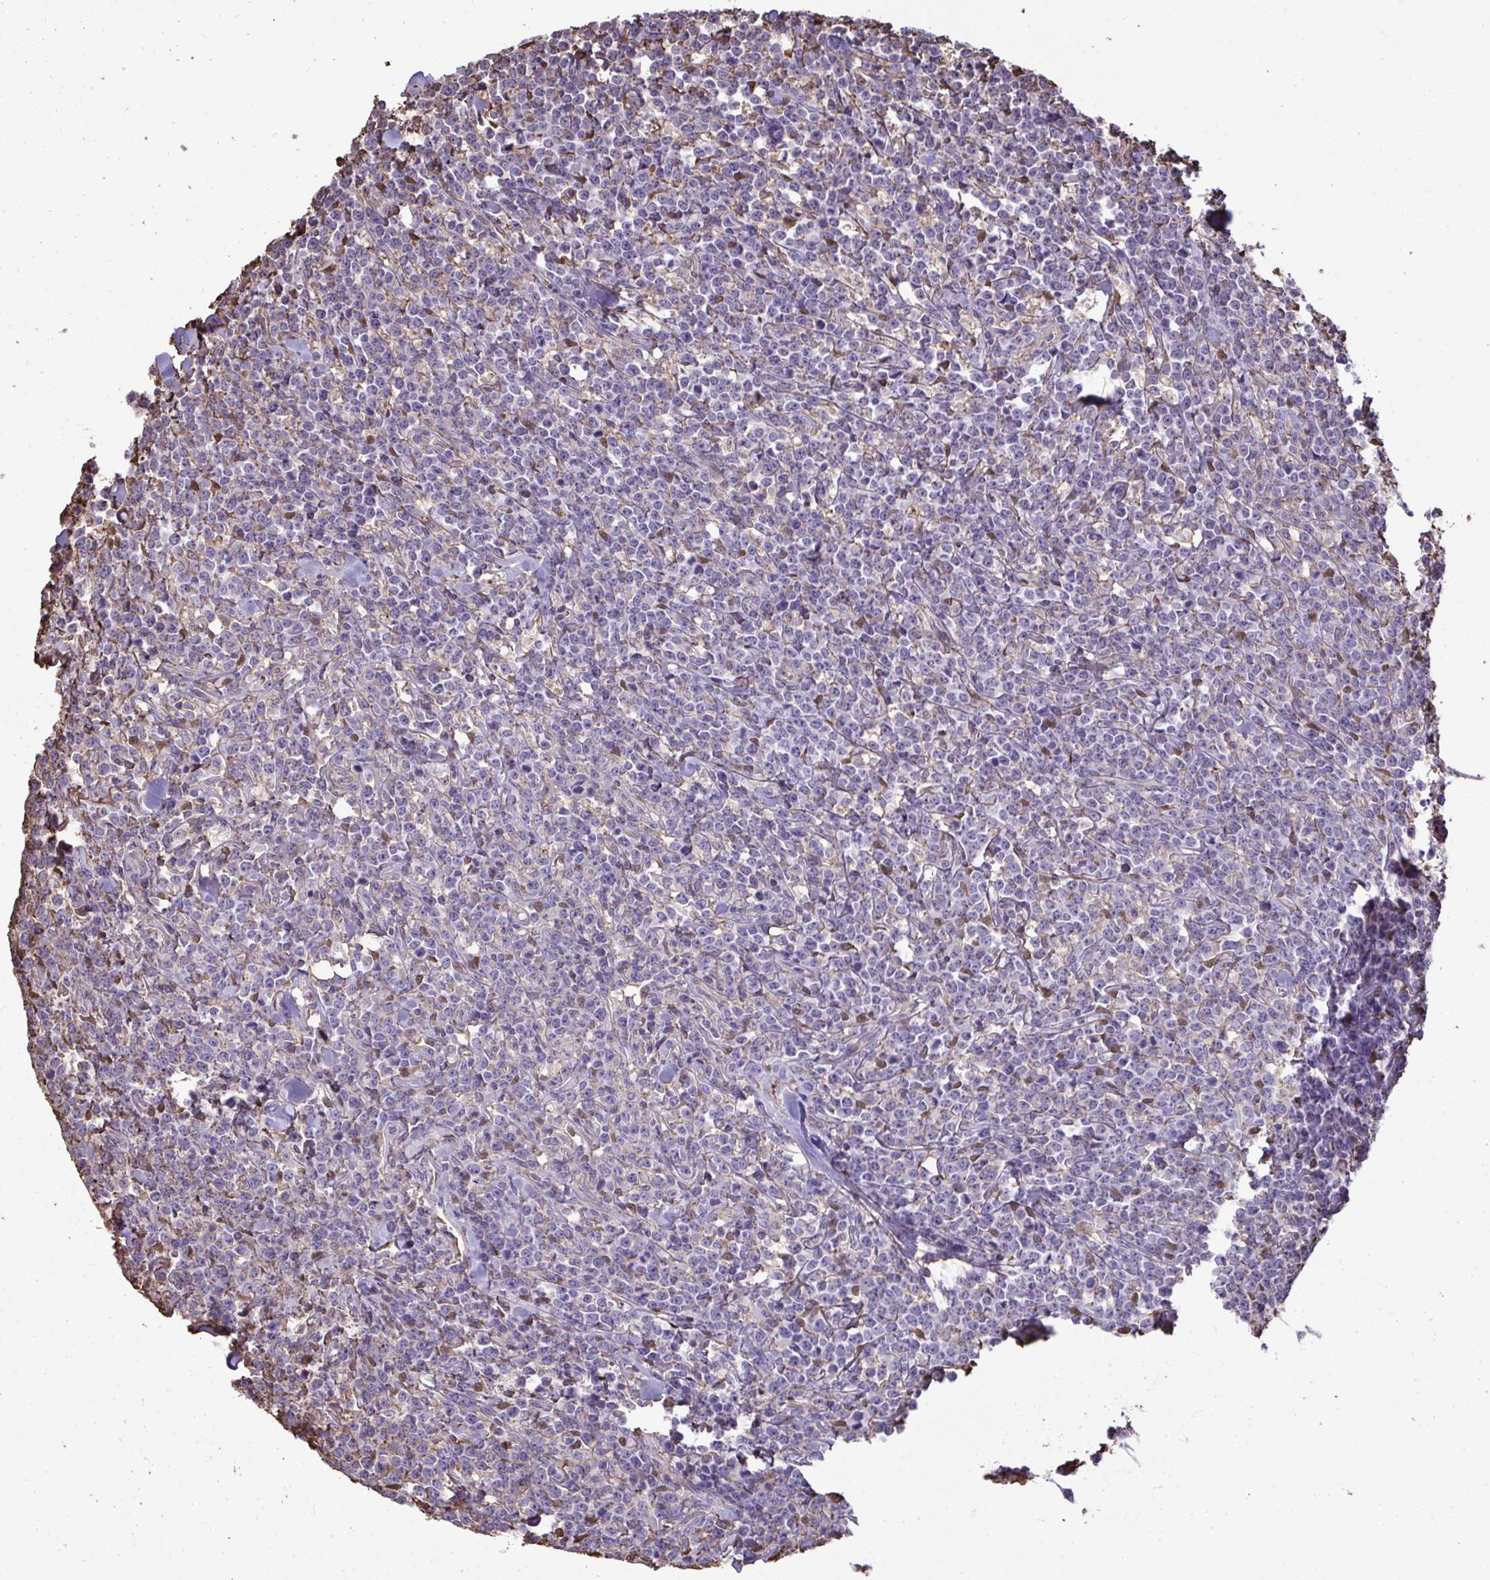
{"staining": {"intensity": "negative", "quantity": "none", "location": "none"}, "tissue": "lymphoma", "cell_type": "Tumor cells", "image_type": "cancer", "snomed": [{"axis": "morphology", "description": "Malignant lymphoma, non-Hodgkin's type, High grade"}, {"axis": "topography", "description": "Small intestine"}], "caption": "Human high-grade malignant lymphoma, non-Hodgkin's type stained for a protein using immunohistochemistry (IHC) reveals no staining in tumor cells.", "gene": "ANXA5", "patient": {"sex": "female", "age": 56}}